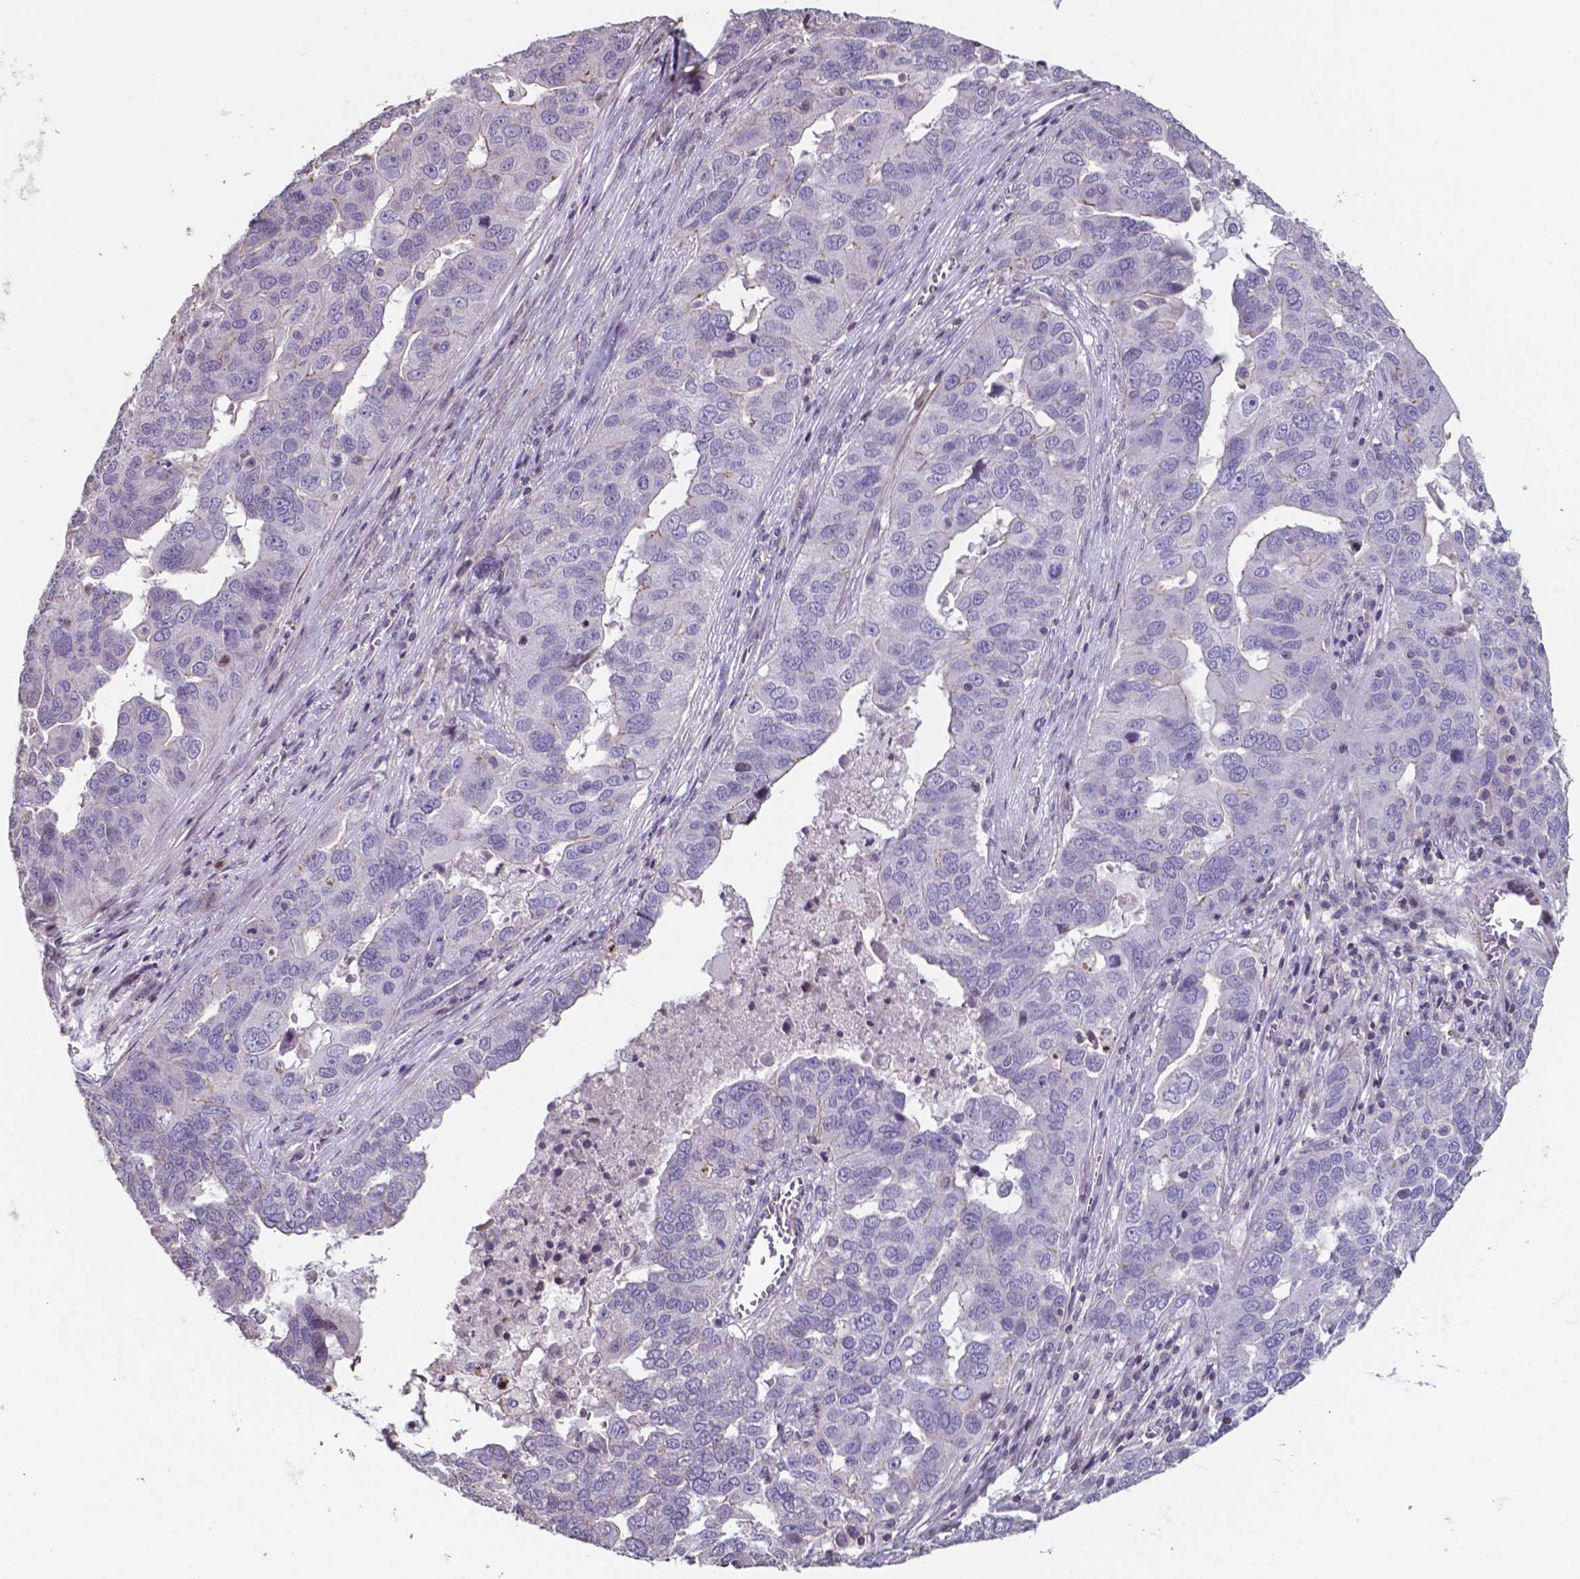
{"staining": {"intensity": "negative", "quantity": "none", "location": "none"}, "tissue": "ovarian cancer", "cell_type": "Tumor cells", "image_type": "cancer", "snomed": [{"axis": "morphology", "description": "Carcinoma, endometroid"}, {"axis": "topography", "description": "Soft tissue"}, {"axis": "topography", "description": "Ovary"}], "caption": "An image of human ovarian cancer is negative for staining in tumor cells.", "gene": "MLC1", "patient": {"sex": "female", "age": 52}}